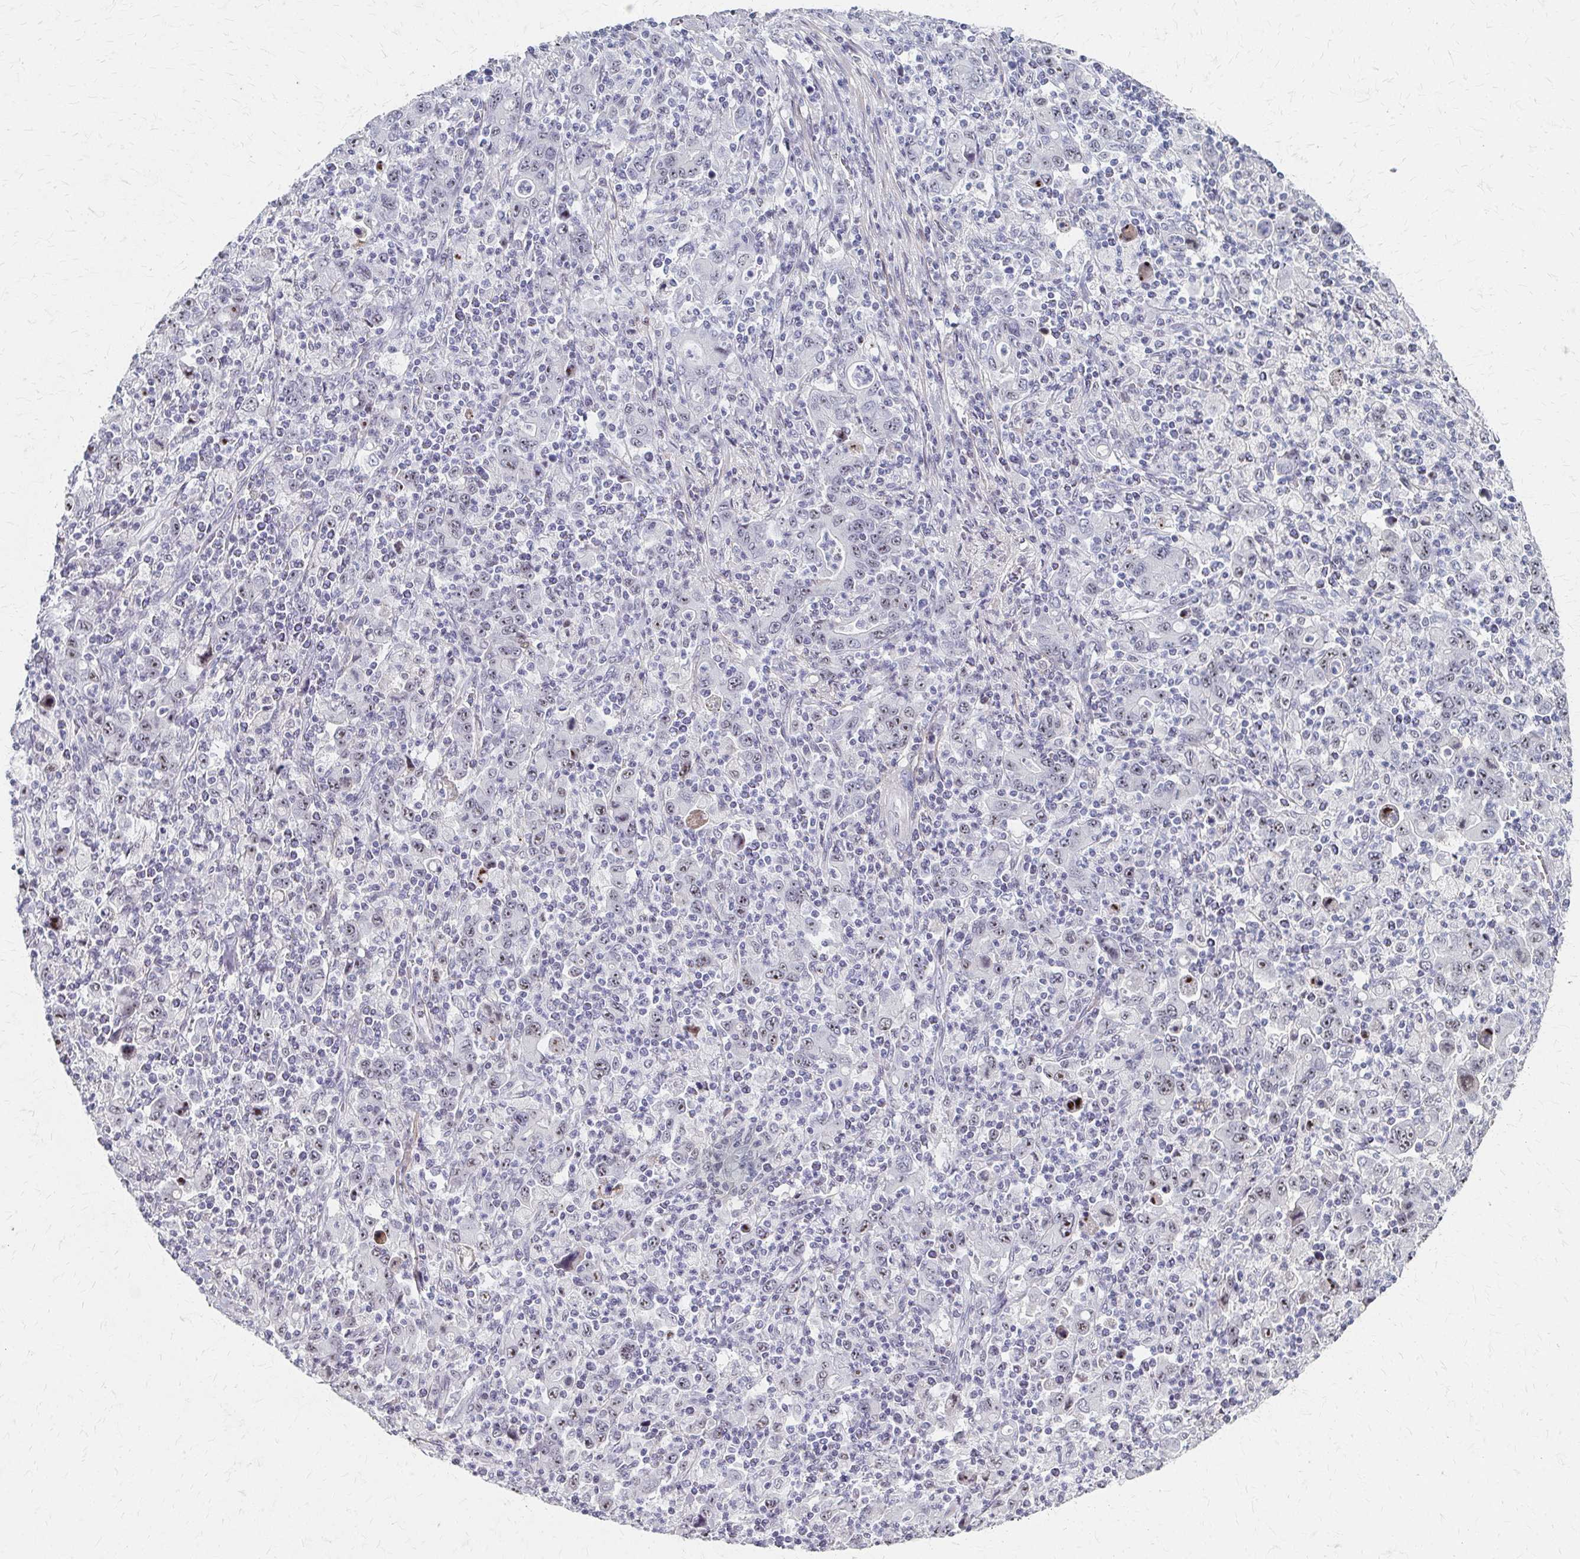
{"staining": {"intensity": "weak", "quantity": "<25%", "location": "nuclear"}, "tissue": "stomach cancer", "cell_type": "Tumor cells", "image_type": "cancer", "snomed": [{"axis": "morphology", "description": "Adenocarcinoma, NOS"}, {"axis": "topography", "description": "Stomach, upper"}], "caption": "The image reveals no staining of tumor cells in stomach cancer.", "gene": "PES1", "patient": {"sex": "male", "age": 69}}